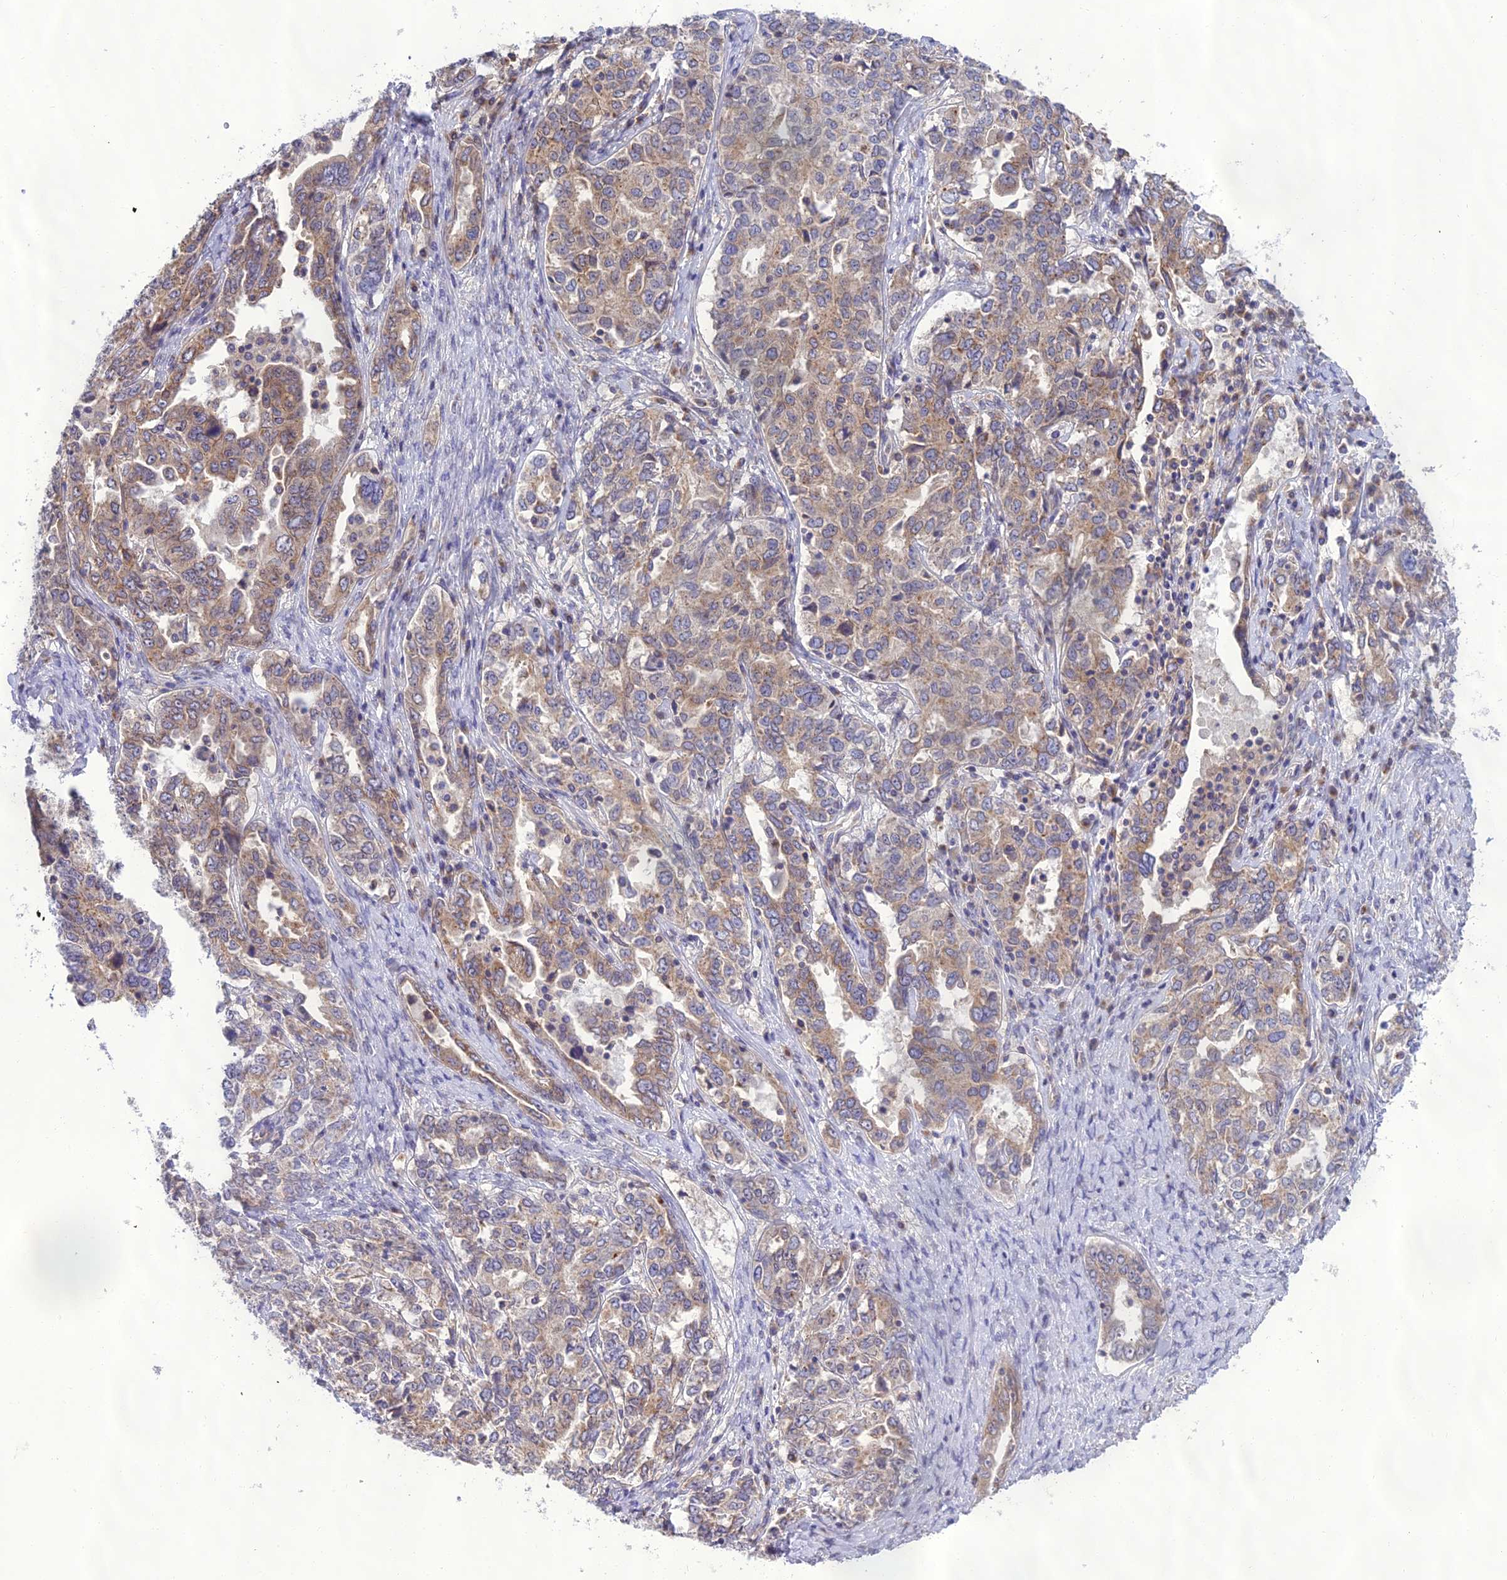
{"staining": {"intensity": "weak", "quantity": ">75%", "location": "cytoplasmic/membranous"}, "tissue": "ovarian cancer", "cell_type": "Tumor cells", "image_type": "cancer", "snomed": [{"axis": "morphology", "description": "Carcinoma, endometroid"}, {"axis": "topography", "description": "Ovary"}], "caption": "Brown immunohistochemical staining in human ovarian cancer (endometroid carcinoma) reveals weak cytoplasmic/membranous positivity in about >75% of tumor cells.", "gene": "GOLPH3", "patient": {"sex": "female", "age": 62}}